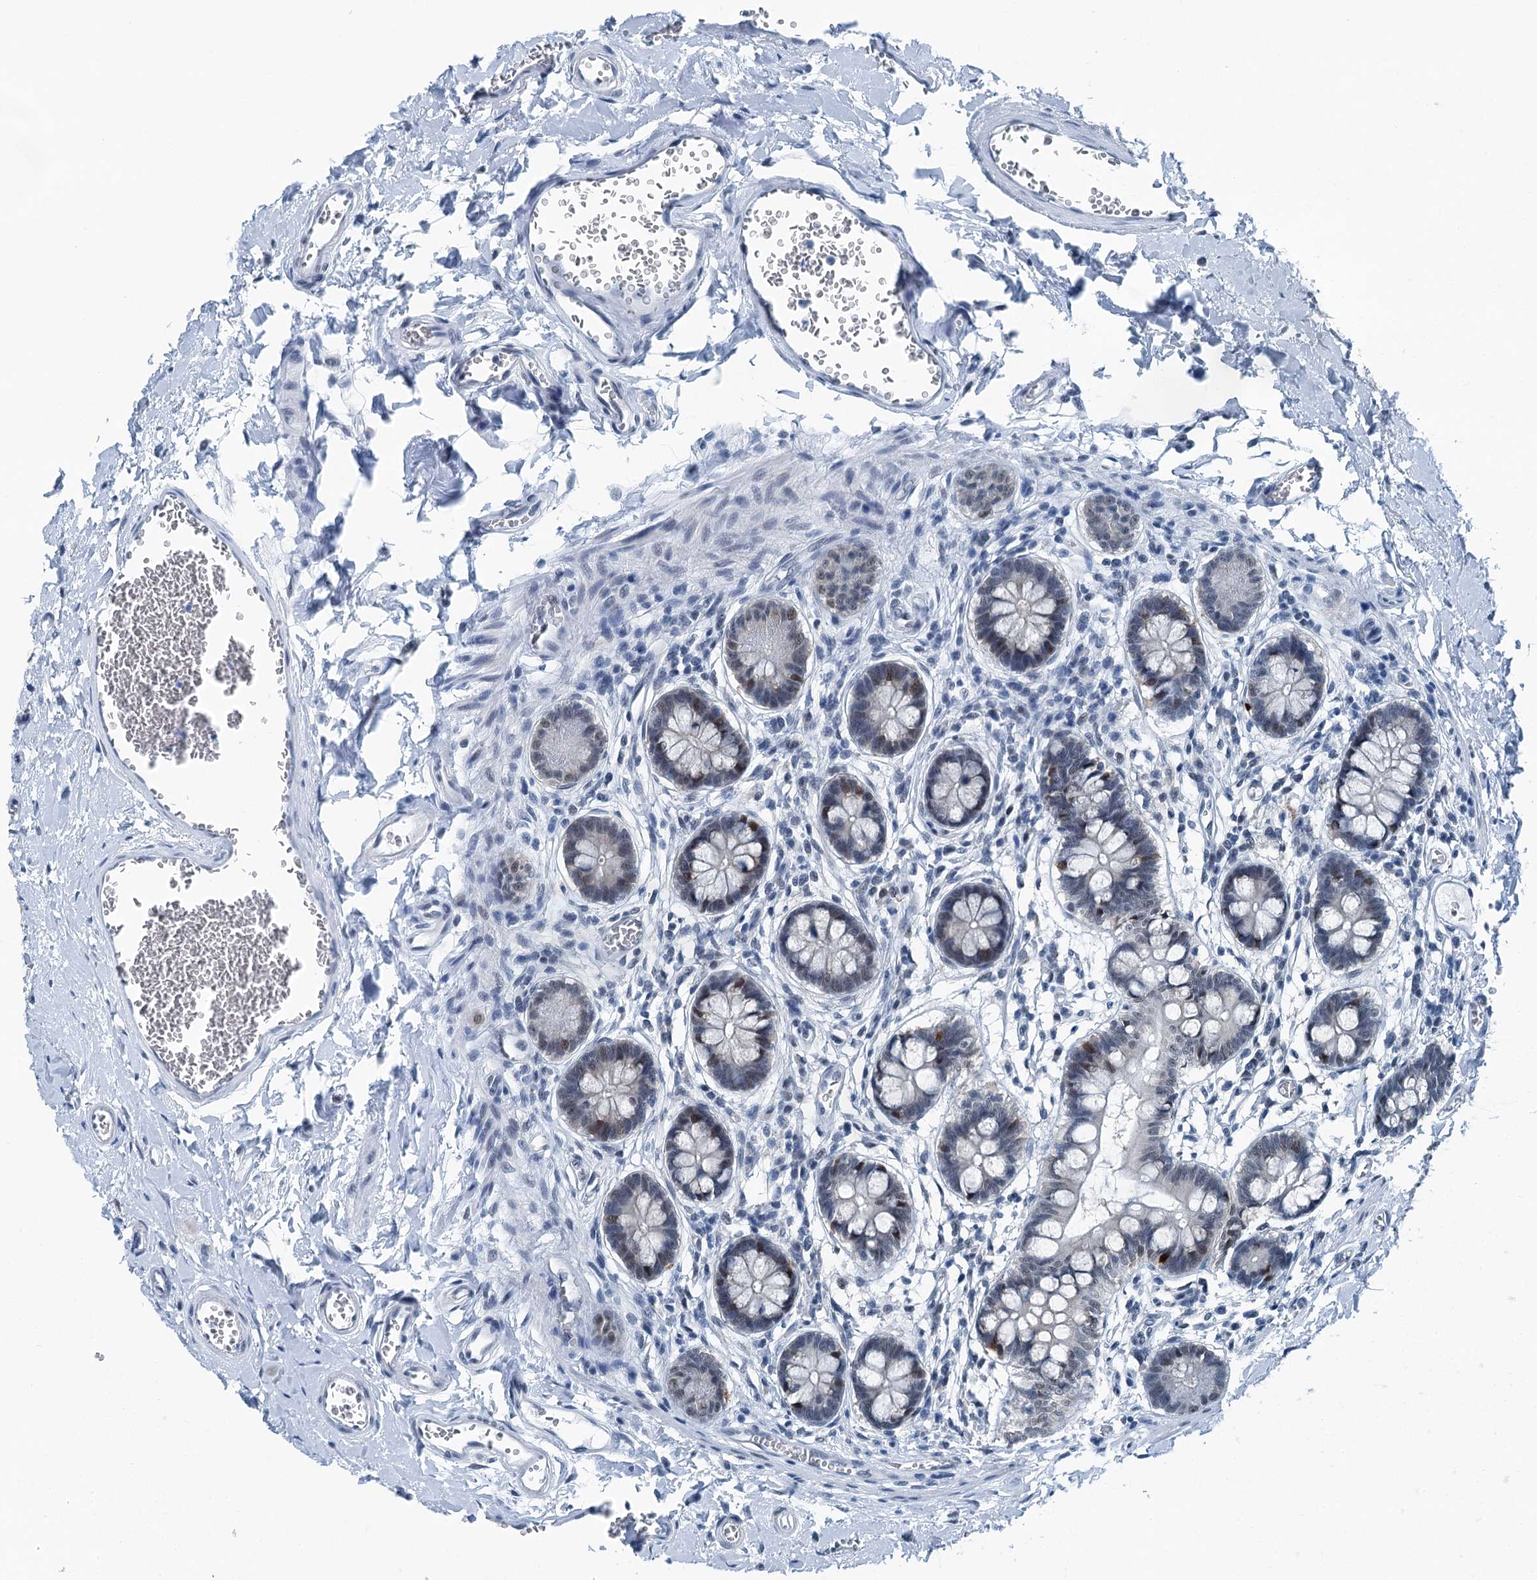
{"staining": {"intensity": "moderate", "quantity": "<25%", "location": "nuclear"}, "tissue": "small intestine", "cell_type": "Glandular cells", "image_type": "normal", "snomed": [{"axis": "morphology", "description": "Normal tissue, NOS"}, {"axis": "topography", "description": "Small intestine"}], "caption": "Moderate nuclear protein expression is appreciated in approximately <25% of glandular cells in small intestine. The staining was performed using DAB, with brown indicating positive protein expression. Nuclei are stained blue with hematoxylin.", "gene": "TRPT1", "patient": {"sex": "male", "age": 52}}